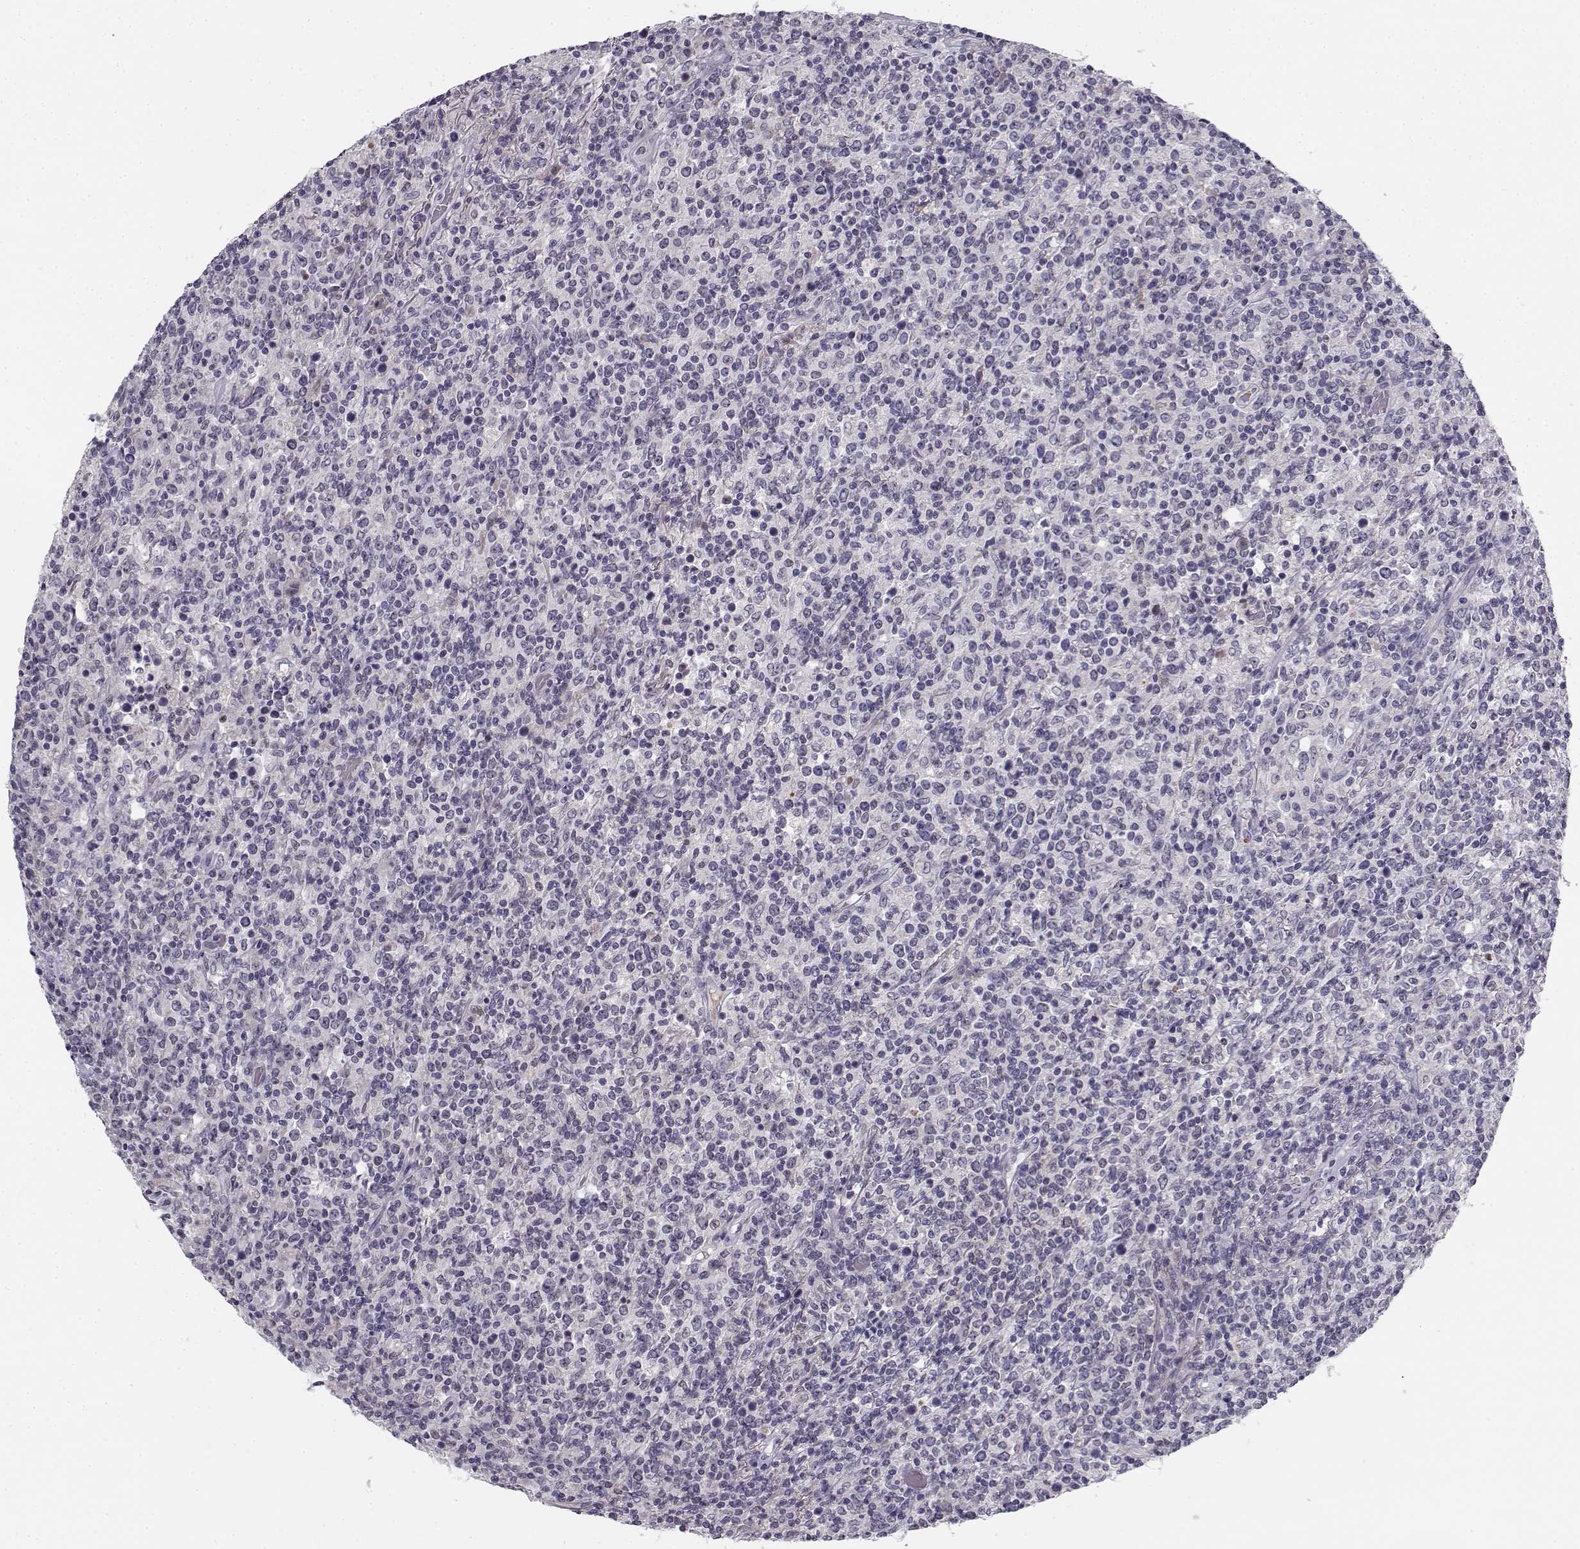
{"staining": {"intensity": "negative", "quantity": "none", "location": "none"}, "tissue": "lymphoma", "cell_type": "Tumor cells", "image_type": "cancer", "snomed": [{"axis": "morphology", "description": "Malignant lymphoma, non-Hodgkin's type, High grade"}, {"axis": "topography", "description": "Lung"}], "caption": "Tumor cells show no significant positivity in high-grade malignant lymphoma, non-Hodgkin's type.", "gene": "DDX25", "patient": {"sex": "male", "age": 79}}